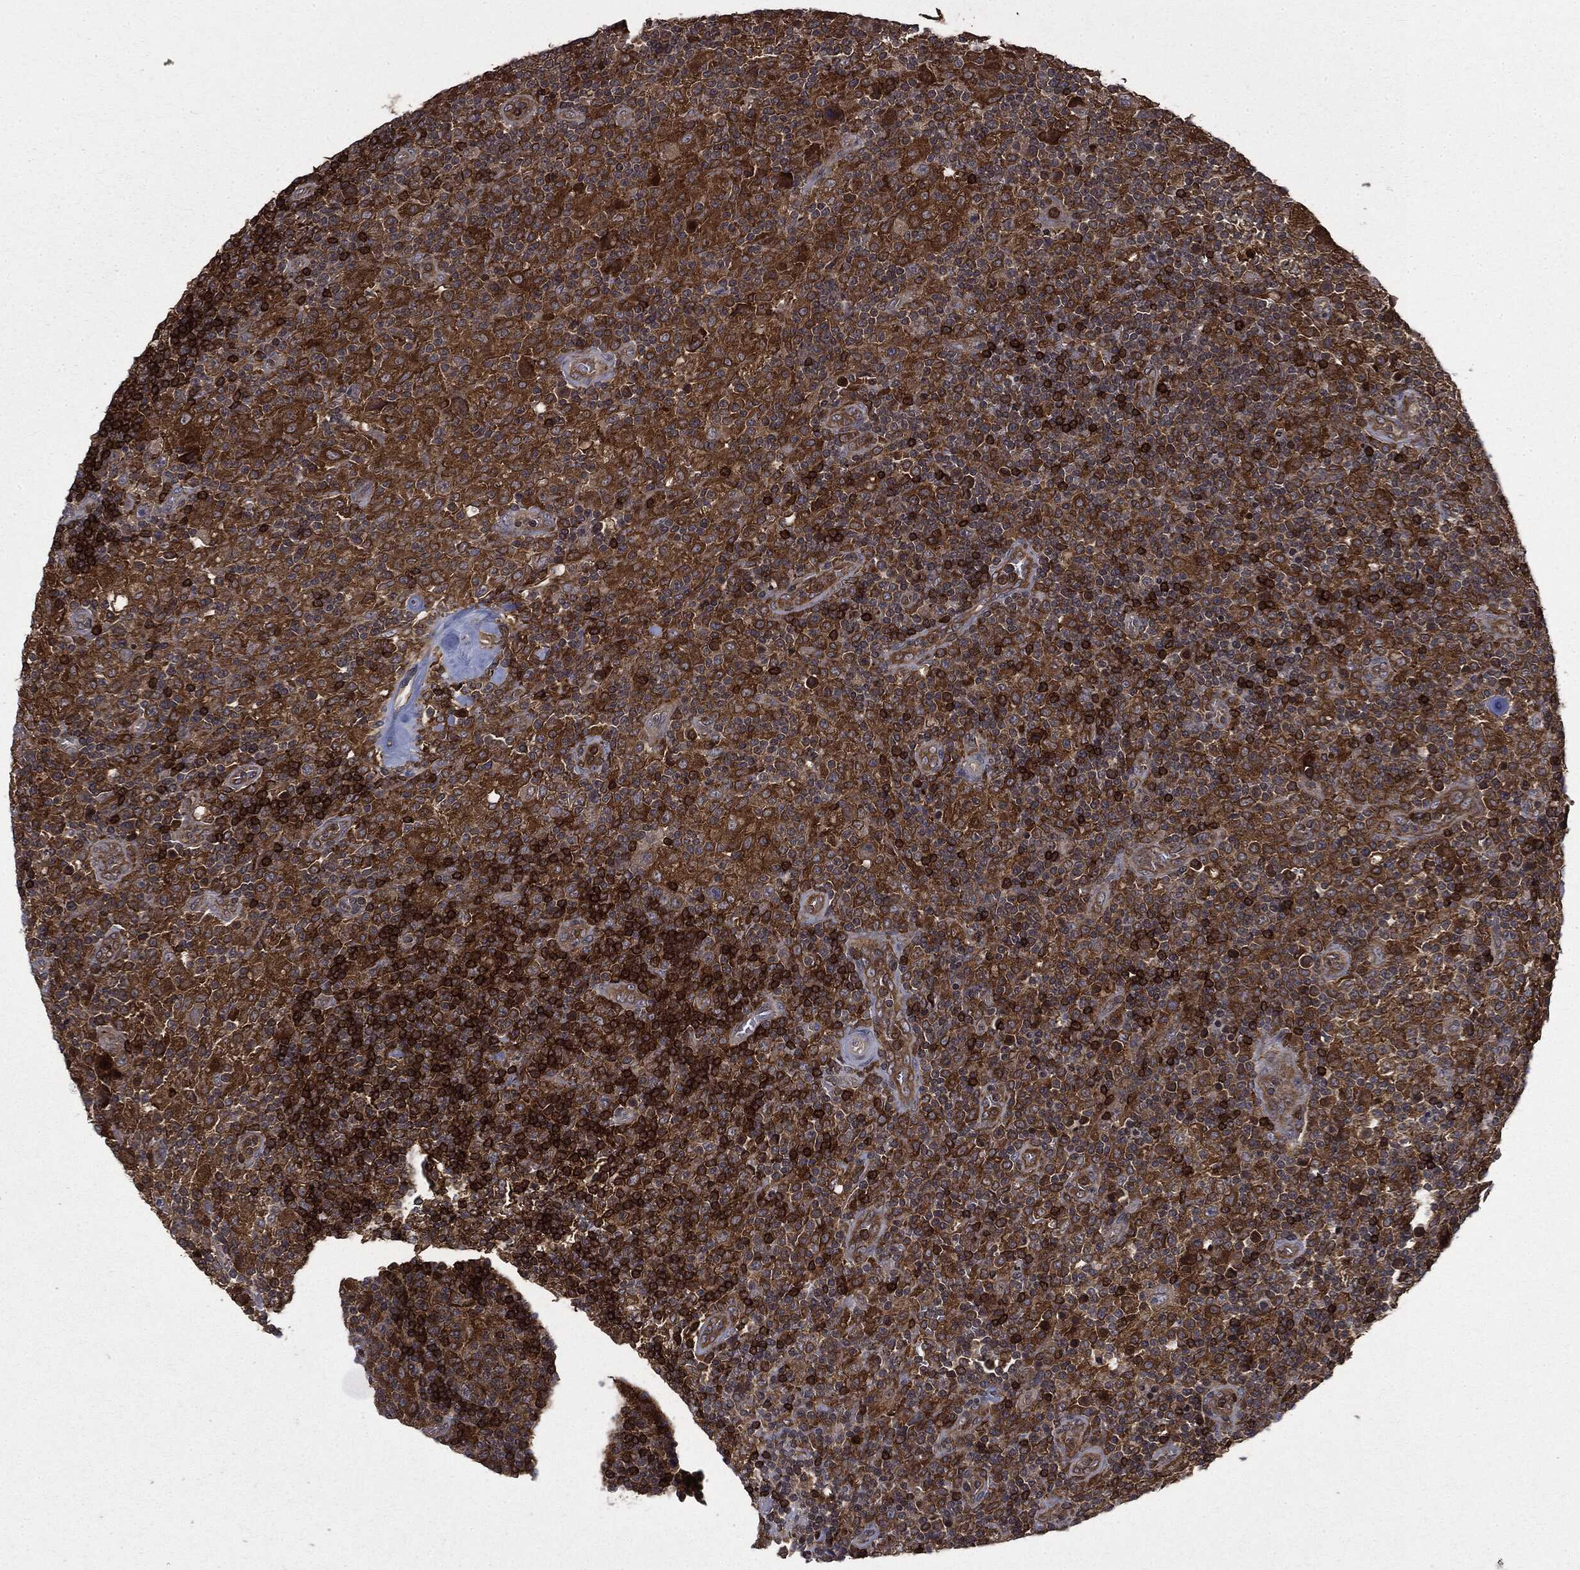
{"staining": {"intensity": "strong", "quantity": "25%-75%", "location": "cytoplasmic/membranous"}, "tissue": "lymphoma", "cell_type": "Tumor cells", "image_type": "cancer", "snomed": [{"axis": "morphology", "description": "Hodgkin's disease, NOS"}, {"axis": "topography", "description": "Lymph node"}], "caption": "A histopathology image of human lymphoma stained for a protein displays strong cytoplasmic/membranous brown staining in tumor cells. The protein is shown in brown color, while the nuclei are stained blue.", "gene": "SNX5", "patient": {"sex": "male", "age": 70}}